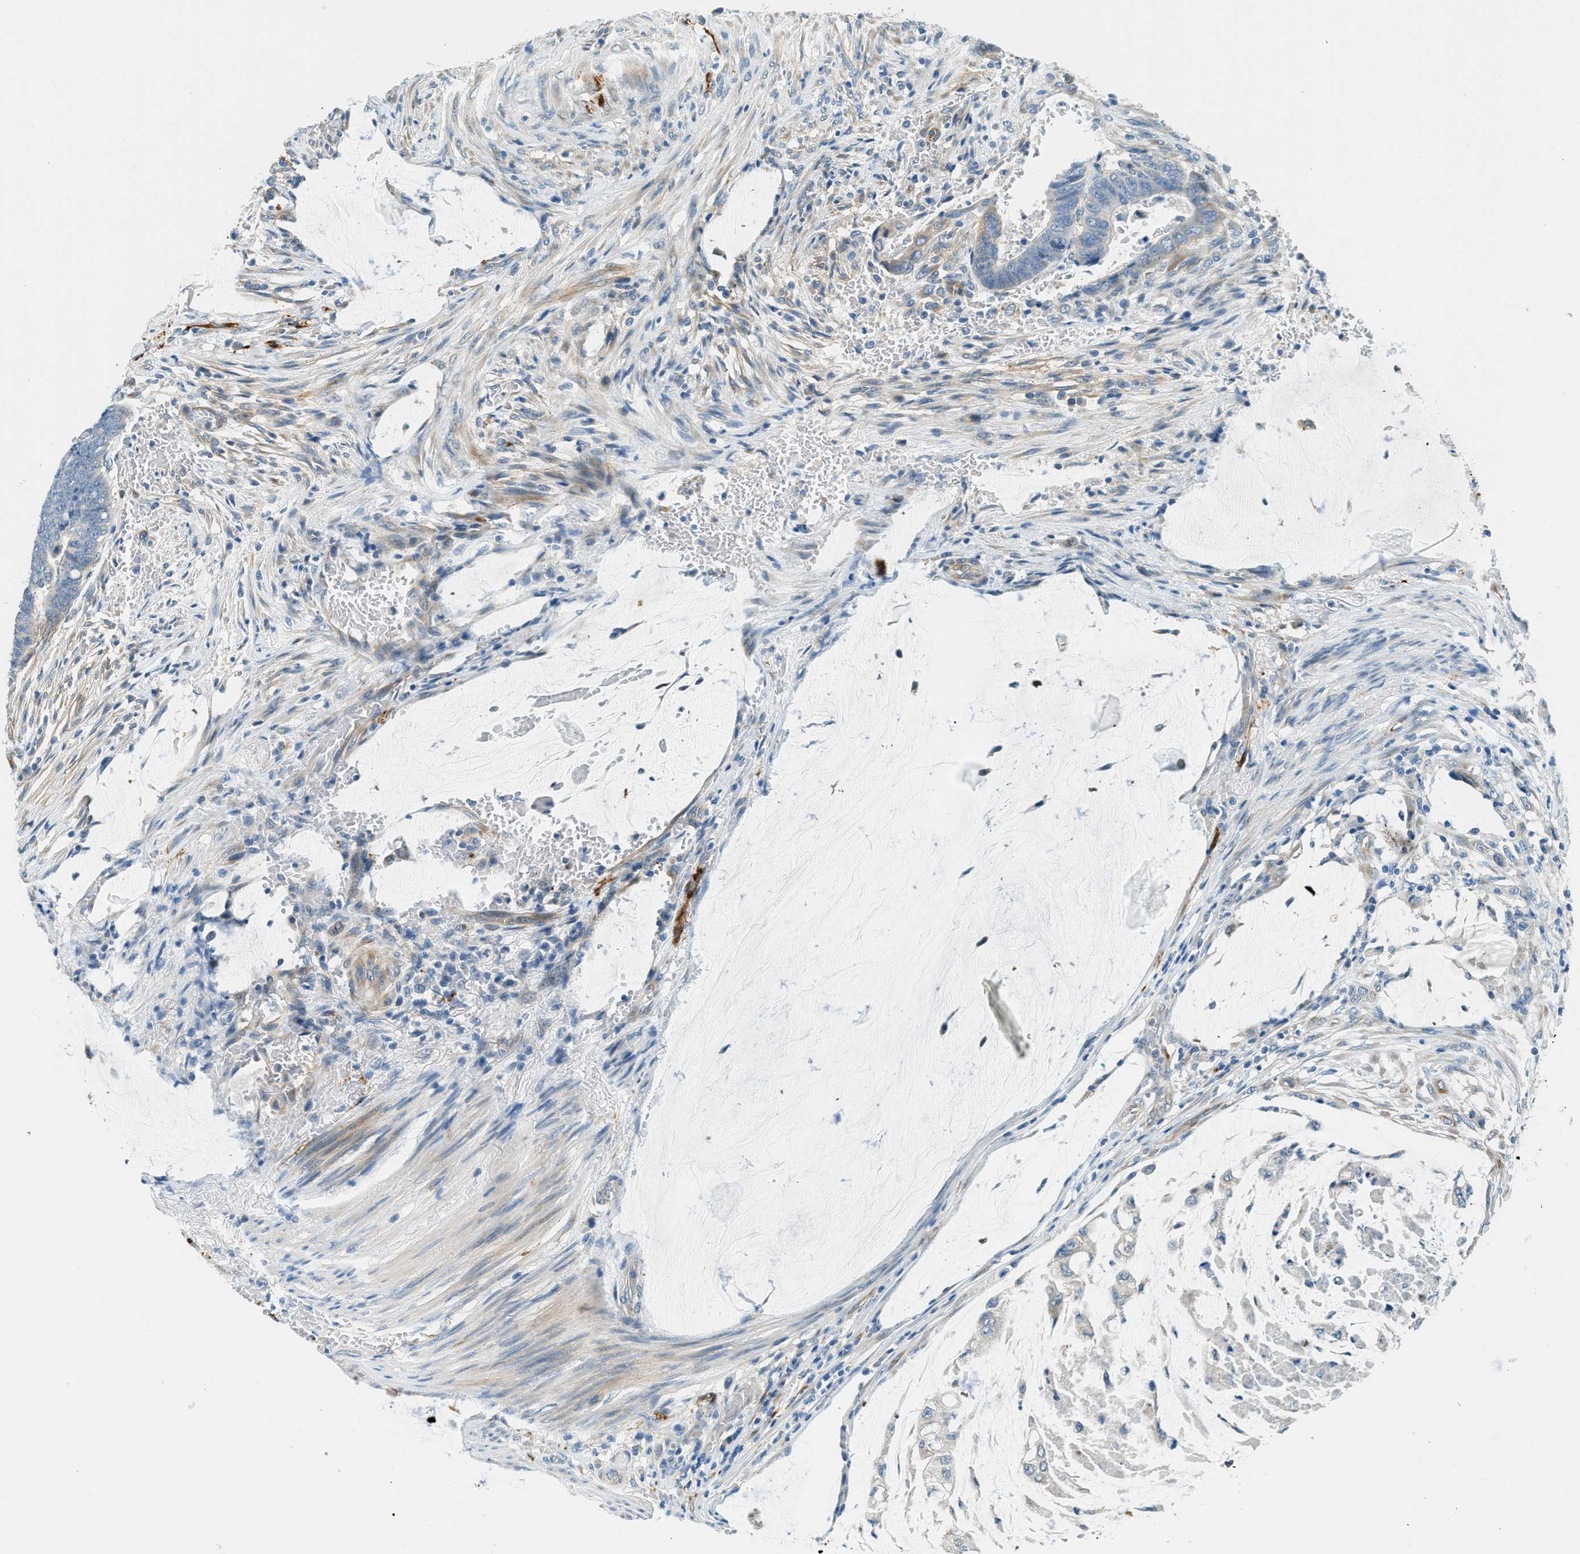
{"staining": {"intensity": "negative", "quantity": "none", "location": "none"}, "tissue": "colorectal cancer", "cell_type": "Tumor cells", "image_type": "cancer", "snomed": [{"axis": "morphology", "description": "Normal tissue, NOS"}, {"axis": "morphology", "description": "Adenocarcinoma, NOS"}, {"axis": "topography", "description": "Rectum"}], "caption": "Adenocarcinoma (colorectal) was stained to show a protein in brown. There is no significant positivity in tumor cells. (Brightfield microscopy of DAB (3,3'-diaminobenzidine) immunohistochemistry at high magnification).", "gene": "ZNF367", "patient": {"sex": "male", "age": 92}}